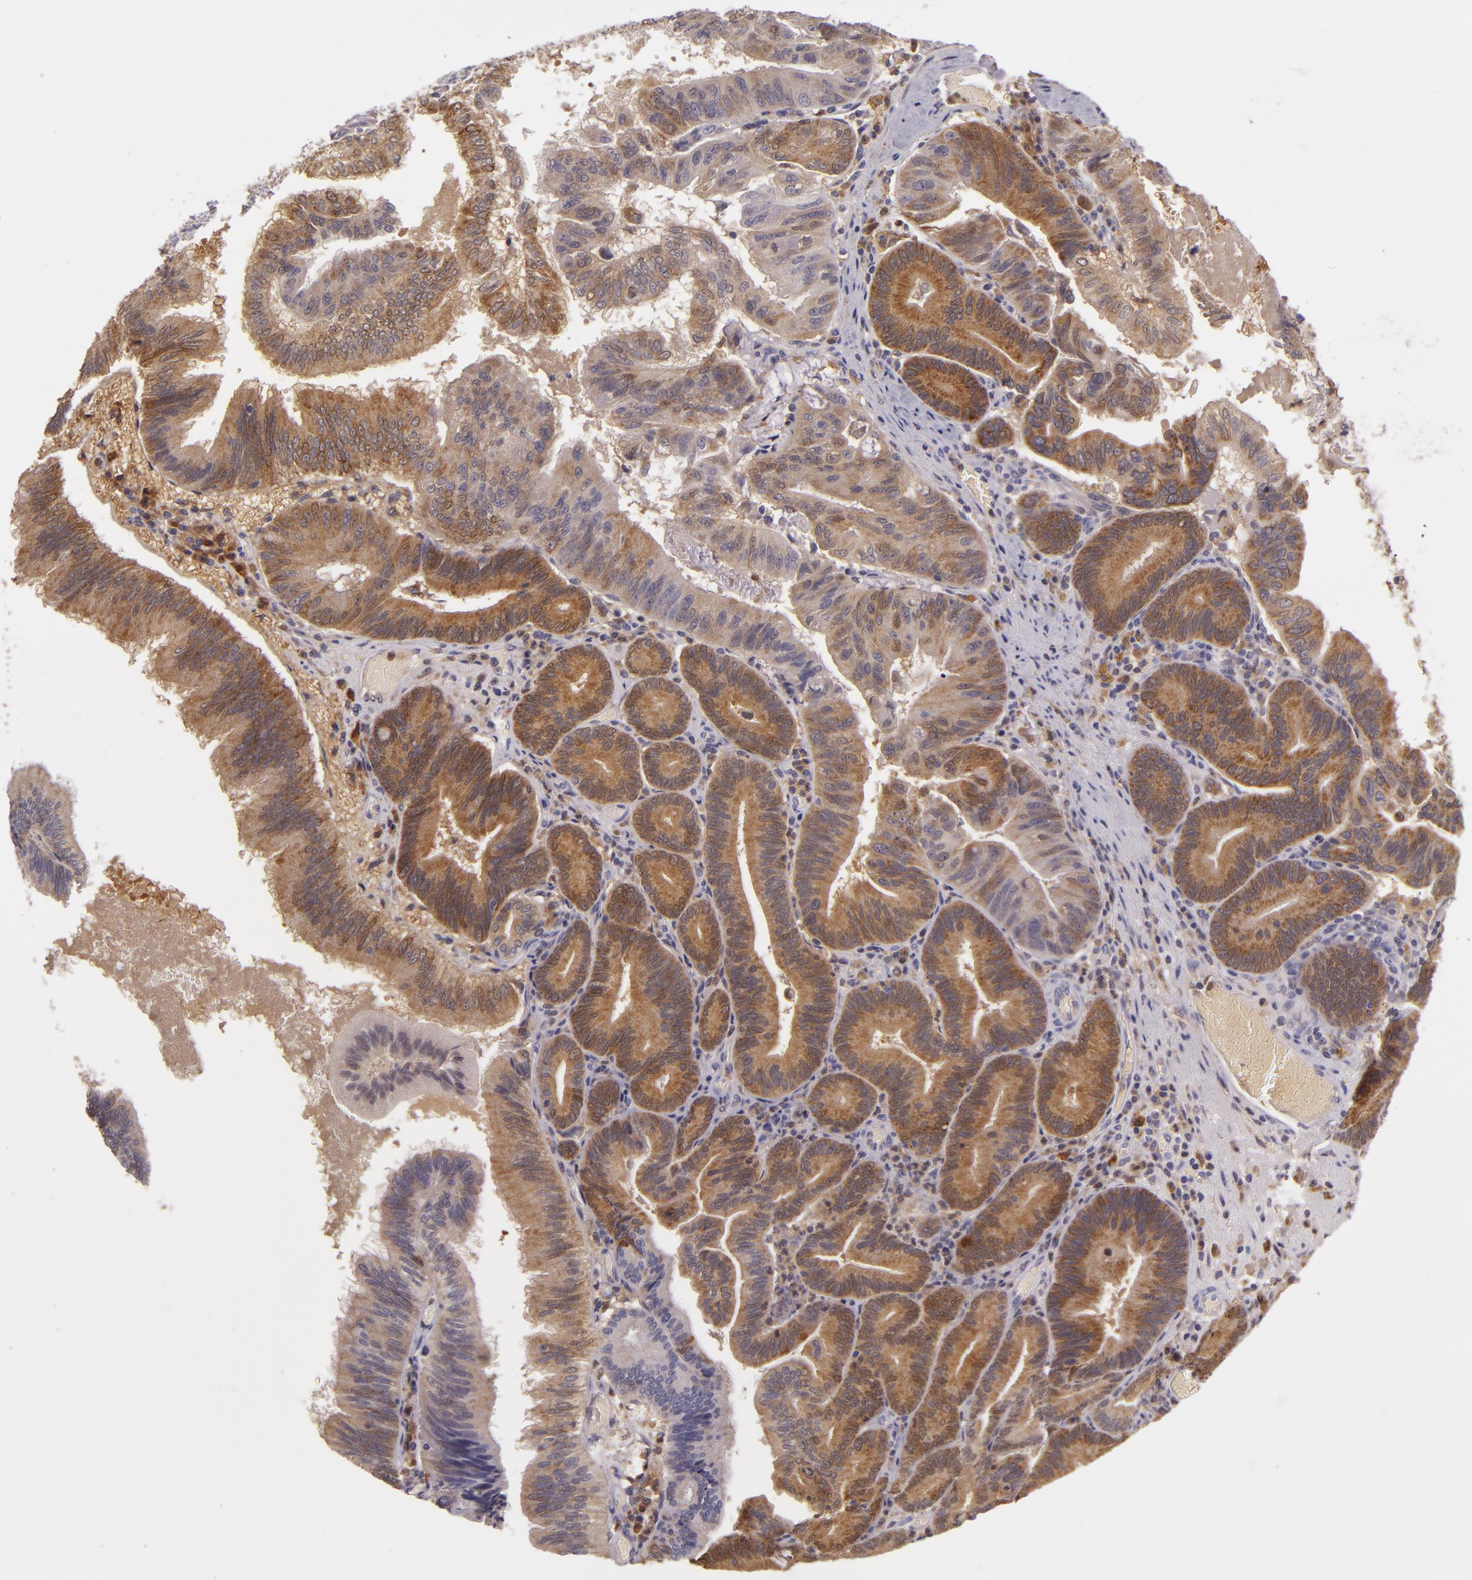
{"staining": {"intensity": "moderate", "quantity": ">75%", "location": "cytoplasmic/membranous"}, "tissue": "pancreatic cancer", "cell_type": "Tumor cells", "image_type": "cancer", "snomed": [{"axis": "morphology", "description": "Adenocarcinoma, NOS"}, {"axis": "topography", "description": "Pancreas"}], "caption": "Pancreatic cancer (adenocarcinoma) was stained to show a protein in brown. There is medium levels of moderate cytoplasmic/membranous positivity in approximately >75% of tumor cells.", "gene": "FHIT", "patient": {"sex": "male", "age": 82}}